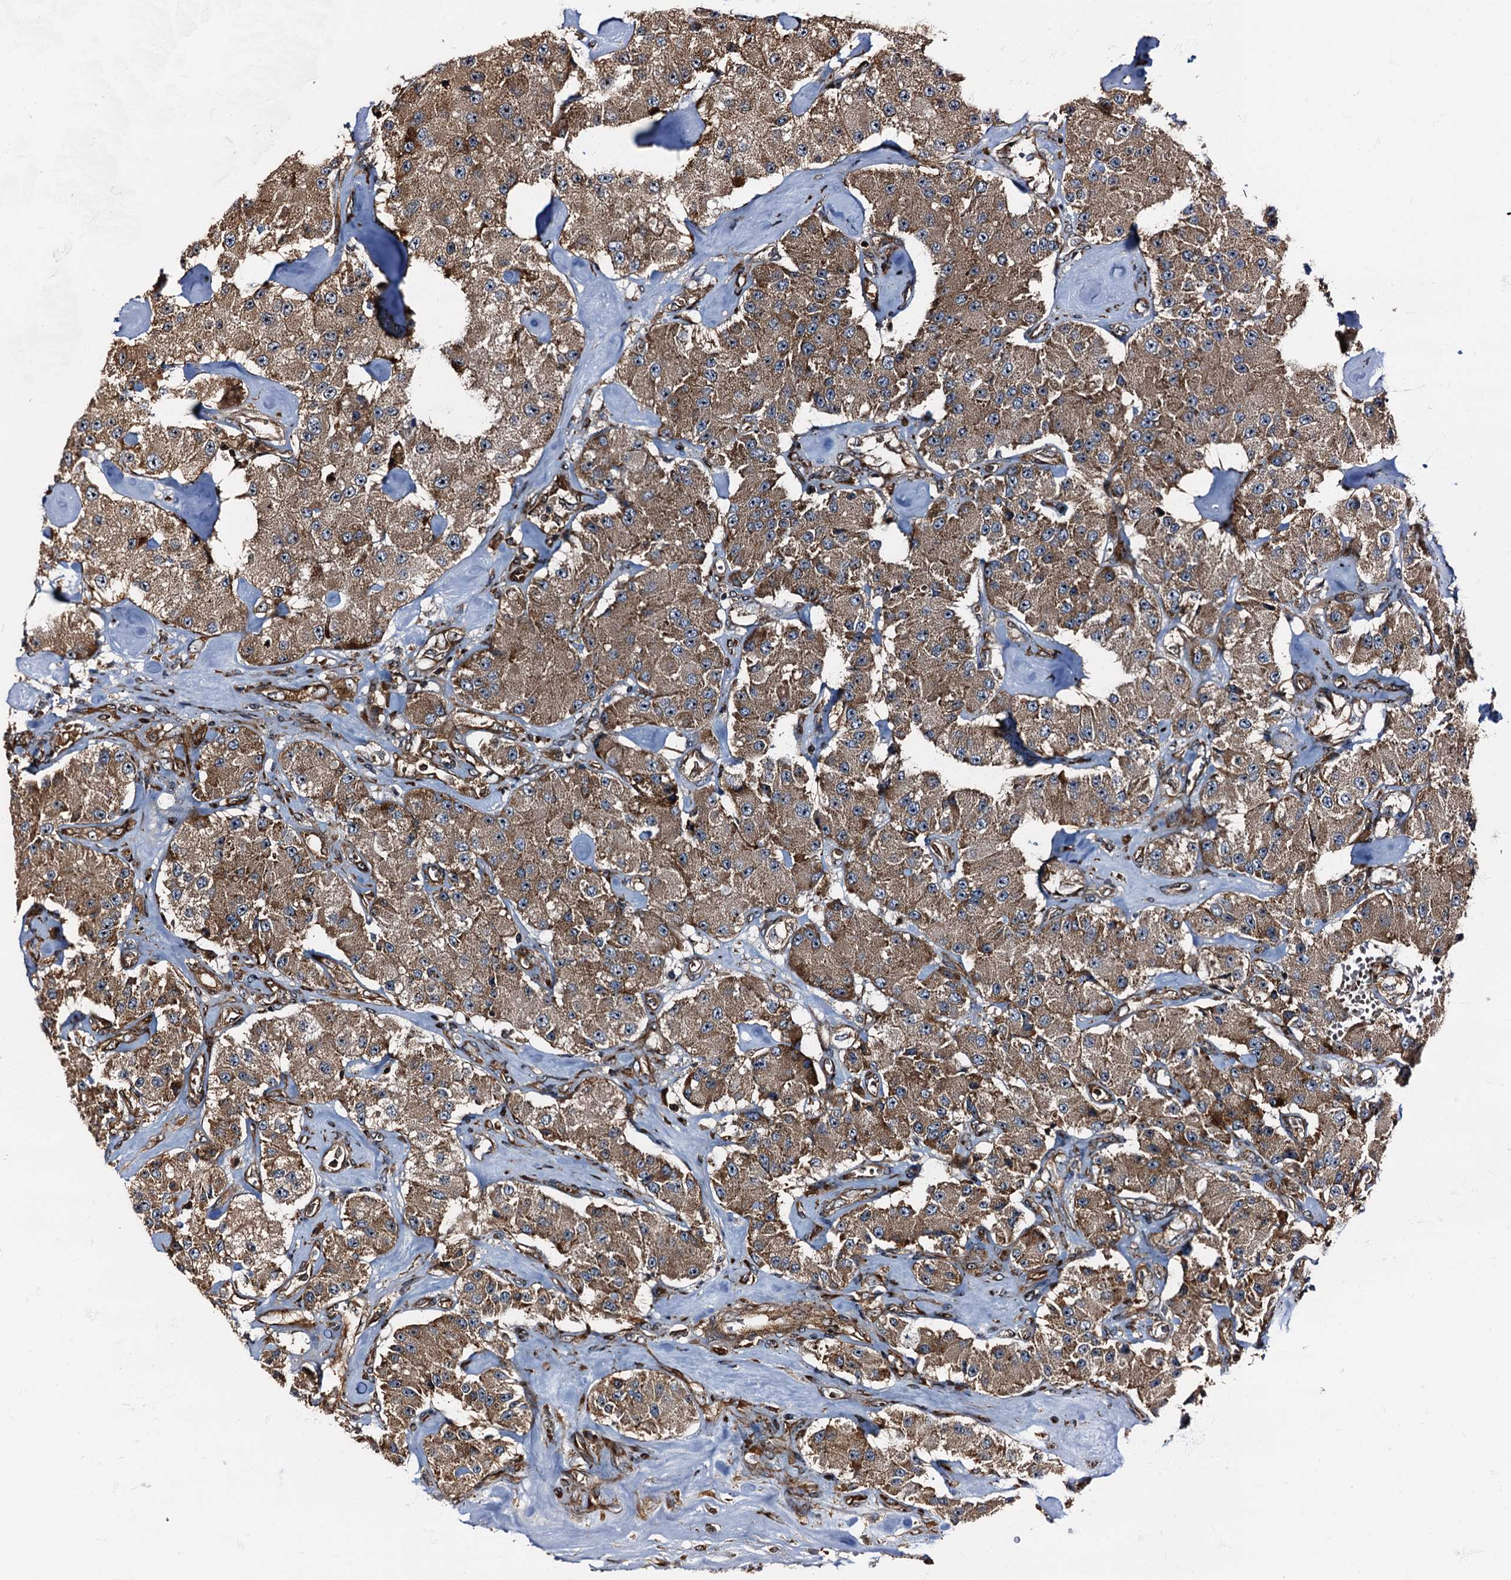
{"staining": {"intensity": "moderate", "quantity": ">75%", "location": "cytoplasmic/membranous"}, "tissue": "carcinoid", "cell_type": "Tumor cells", "image_type": "cancer", "snomed": [{"axis": "morphology", "description": "Carcinoid, malignant, NOS"}, {"axis": "topography", "description": "Pancreas"}], "caption": "Protein expression analysis of carcinoid displays moderate cytoplasmic/membranous staining in about >75% of tumor cells.", "gene": "ATP2C1", "patient": {"sex": "male", "age": 41}}